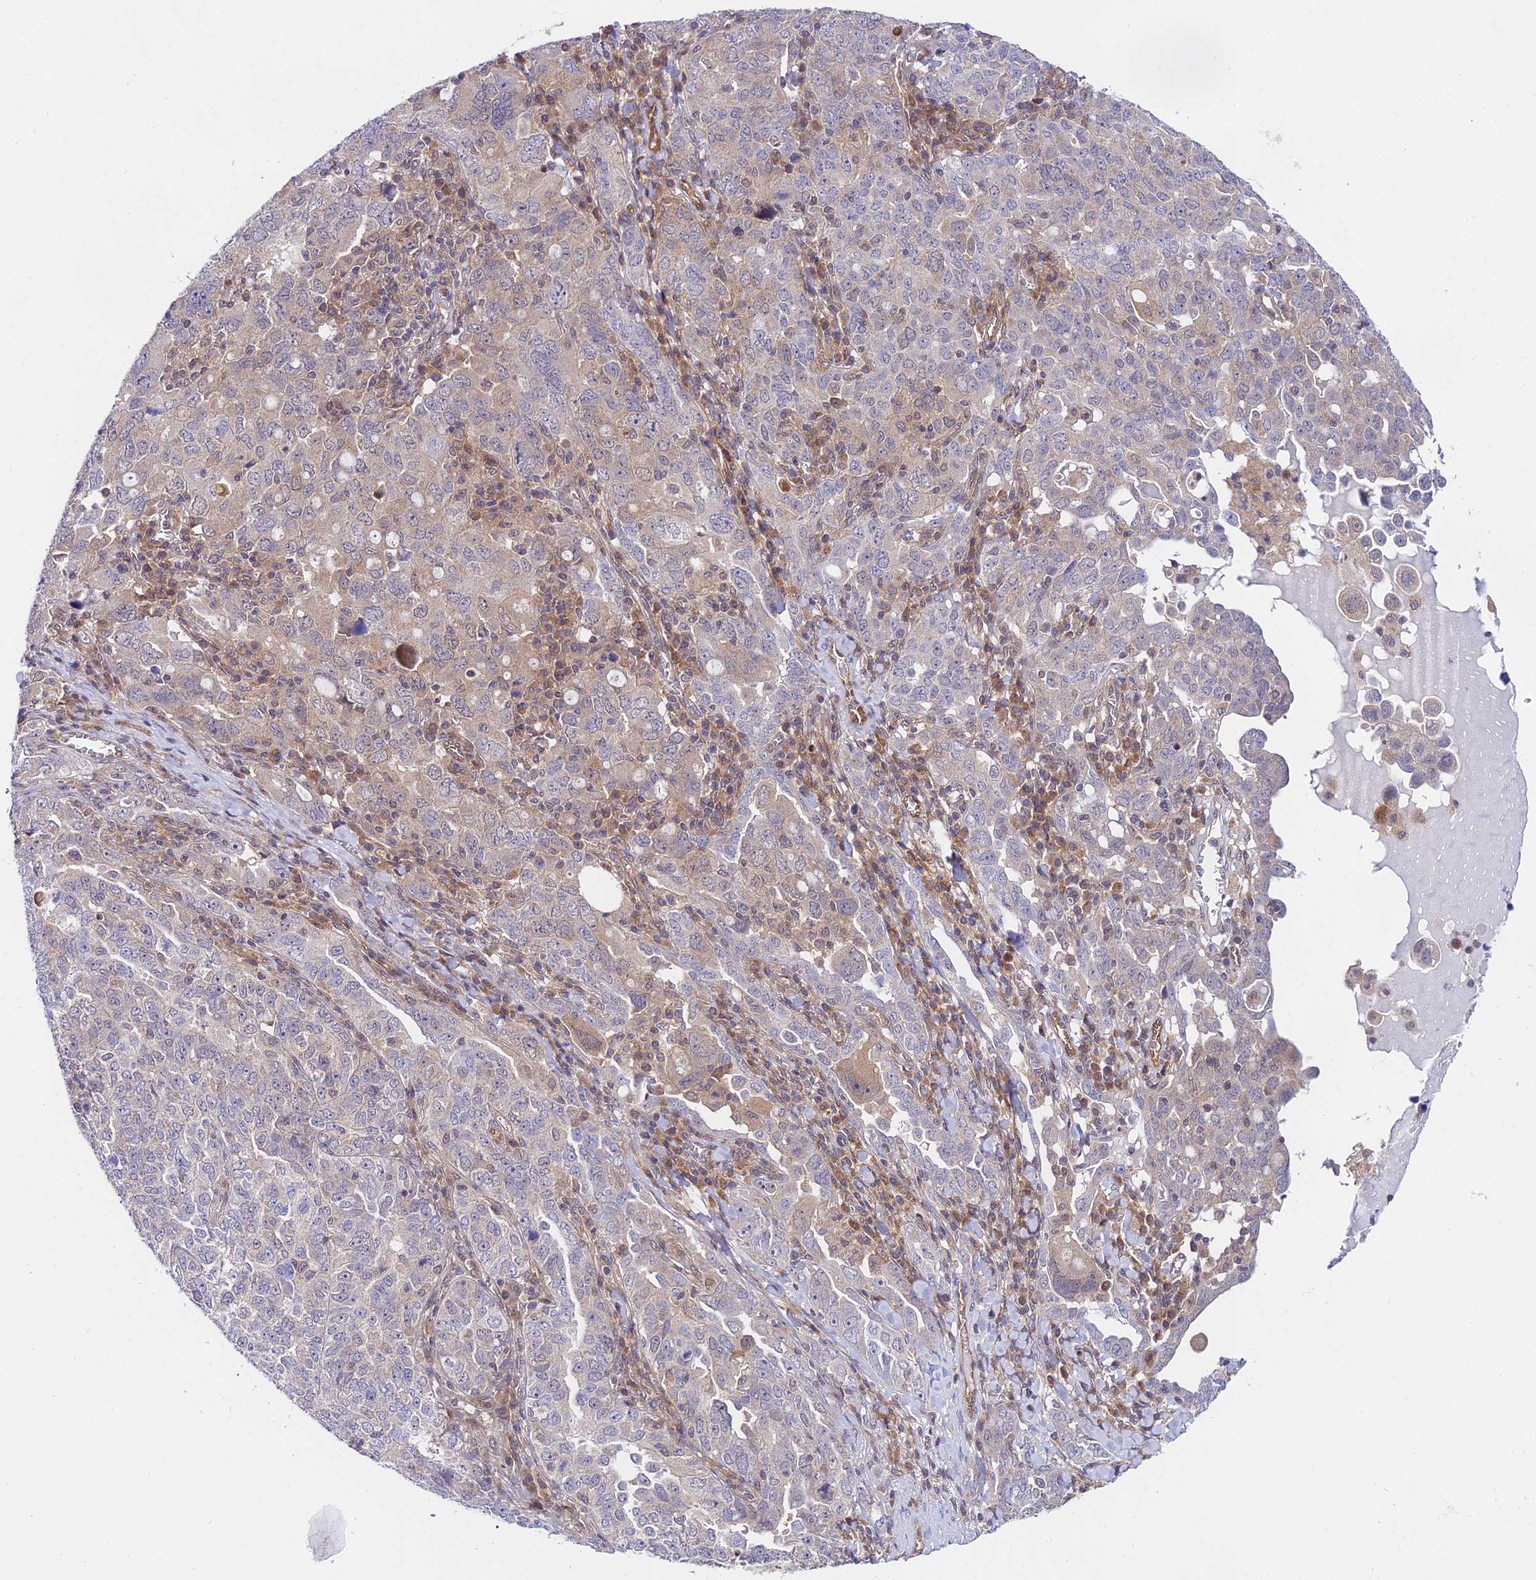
{"staining": {"intensity": "weak", "quantity": "25%-75%", "location": "cytoplasmic/membranous"}, "tissue": "ovarian cancer", "cell_type": "Tumor cells", "image_type": "cancer", "snomed": [{"axis": "morphology", "description": "Carcinoma, endometroid"}, {"axis": "topography", "description": "Ovary"}], "caption": "Protein staining by immunohistochemistry displays weak cytoplasmic/membranous staining in approximately 25%-75% of tumor cells in ovarian cancer (endometroid carcinoma).", "gene": "PPP2R2C", "patient": {"sex": "female", "age": 62}}